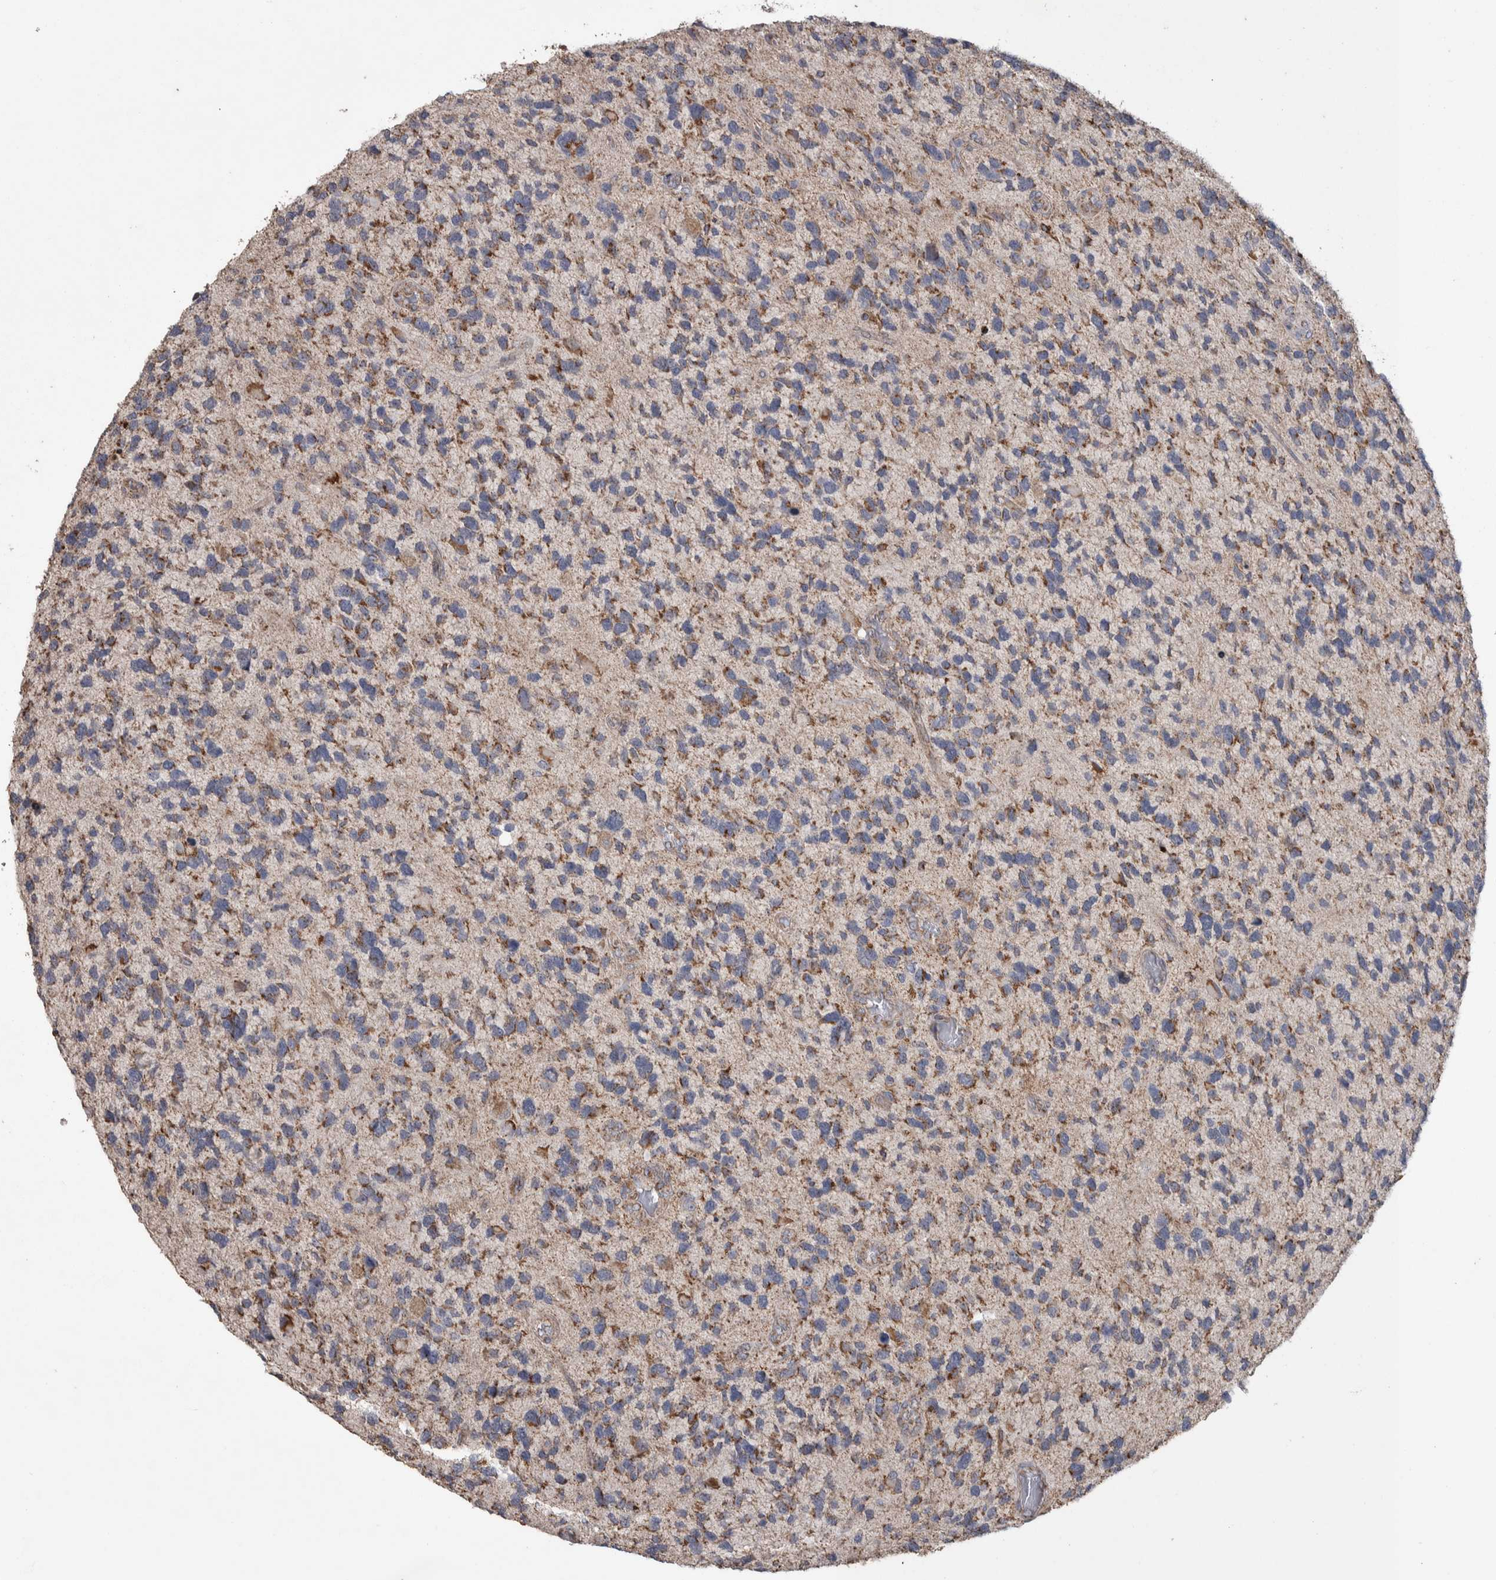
{"staining": {"intensity": "weak", "quantity": ">75%", "location": "cytoplasmic/membranous"}, "tissue": "glioma", "cell_type": "Tumor cells", "image_type": "cancer", "snomed": [{"axis": "morphology", "description": "Glioma, malignant, High grade"}, {"axis": "topography", "description": "Brain"}], "caption": "A high-resolution micrograph shows immunohistochemistry staining of glioma, which displays weak cytoplasmic/membranous positivity in approximately >75% of tumor cells.", "gene": "SCO1", "patient": {"sex": "female", "age": 58}}